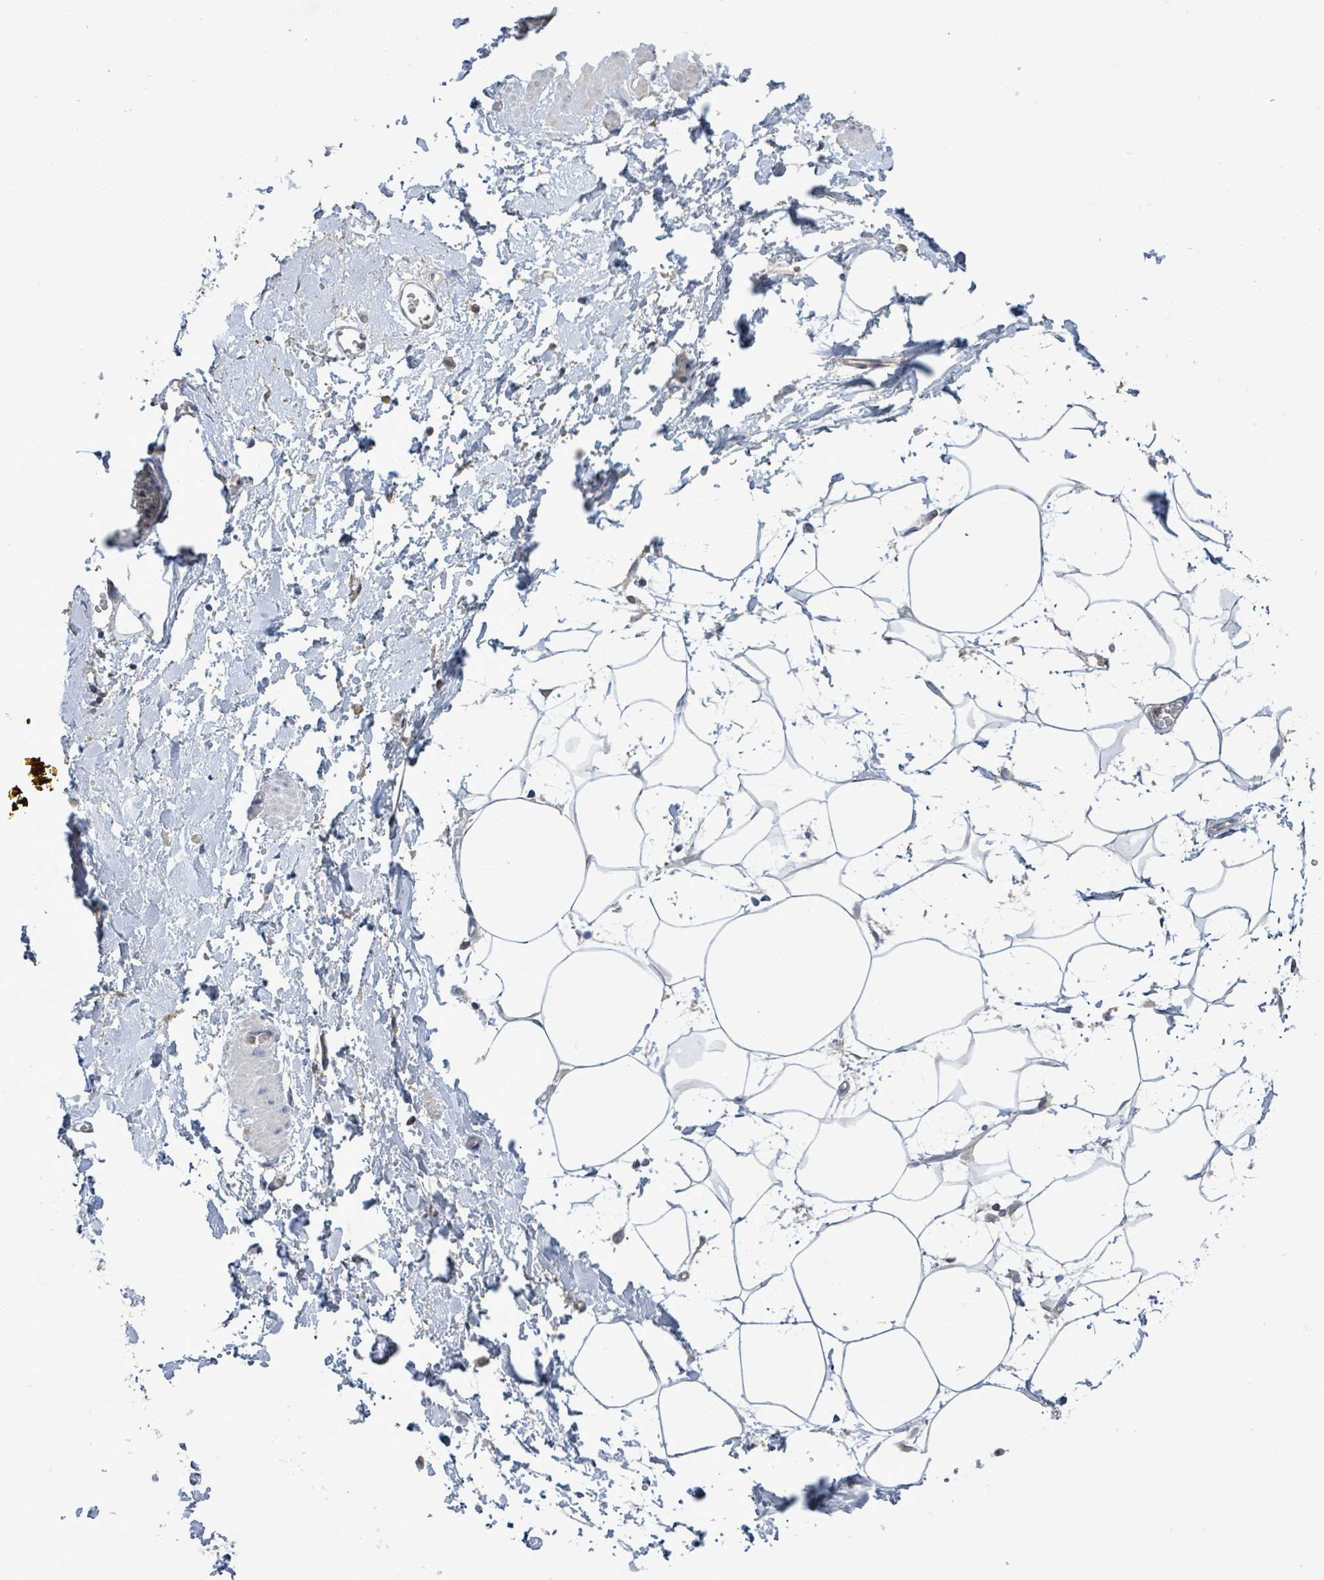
{"staining": {"intensity": "negative", "quantity": "none", "location": "none"}, "tissue": "adipose tissue", "cell_type": "Adipocytes", "image_type": "normal", "snomed": [{"axis": "morphology", "description": "Normal tissue, NOS"}, {"axis": "topography", "description": "Prostate"}, {"axis": "topography", "description": "Peripheral nerve tissue"}], "caption": "Benign adipose tissue was stained to show a protein in brown. There is no significant expression in adipocytes.", "gene": "PGAM1", "patient": {"sex": "male", "age": 55}}